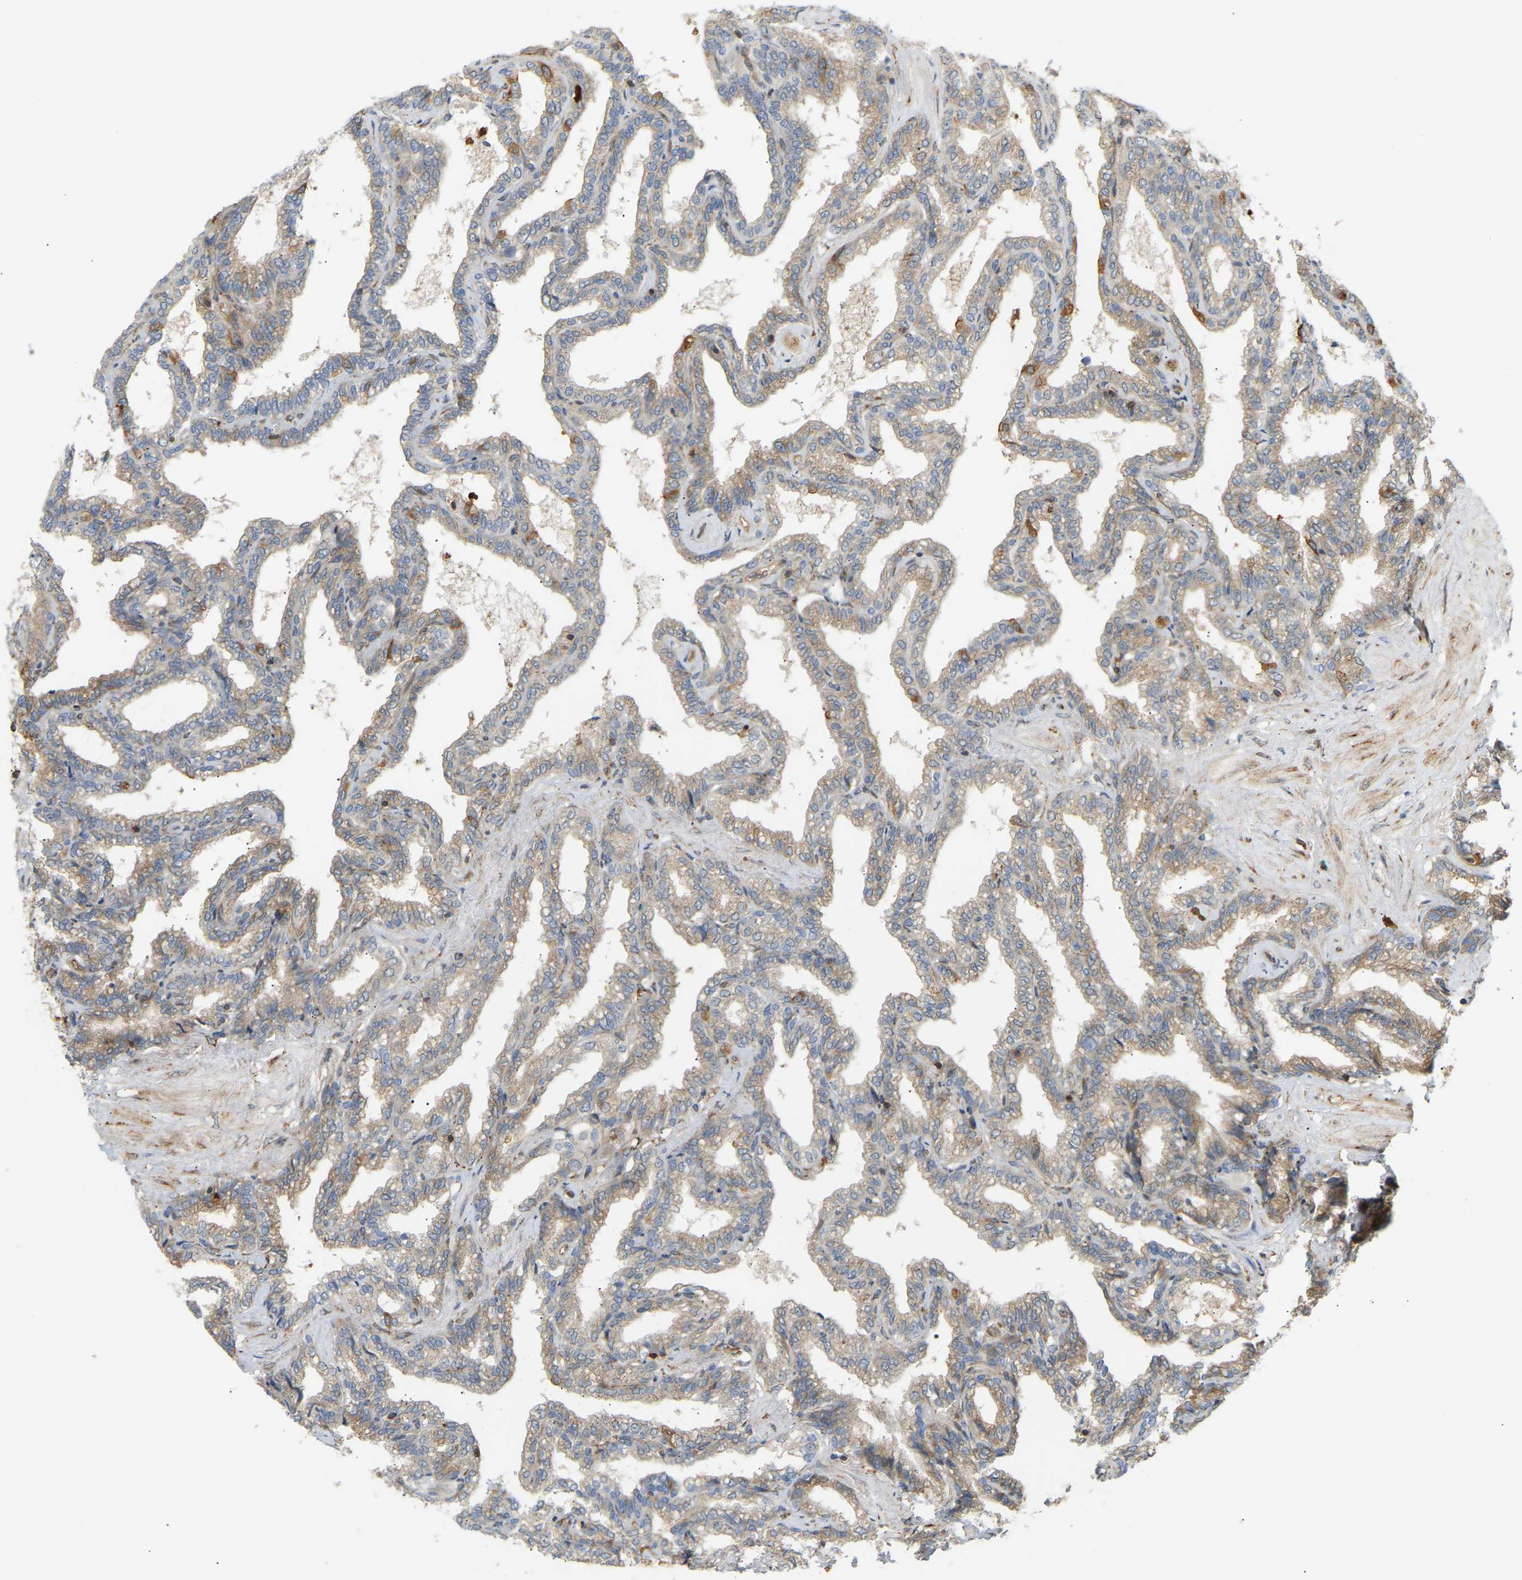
{"staining": {"intensity": "weak", "quantity": ">75%", "location": "cytoplasmic/membranous"}, "tissue": "seminal vesicle", "cell_type": "Glandular cells", "image_type": "normal", "snomed": [{"axis": "morphology", "description": "Normal tissue, NOS"}, {"axis": "topography", "description": "Seminal veicle"}], "caption": "Protein expression by immunohistochemistry (IHC) demonstrates weak cytoplasmic/membranous positivity in about >75% of glandular cells in benign seminal vesicle.", "gene": "PLCG2", "patient": {"sex": "male", "age": 46}}